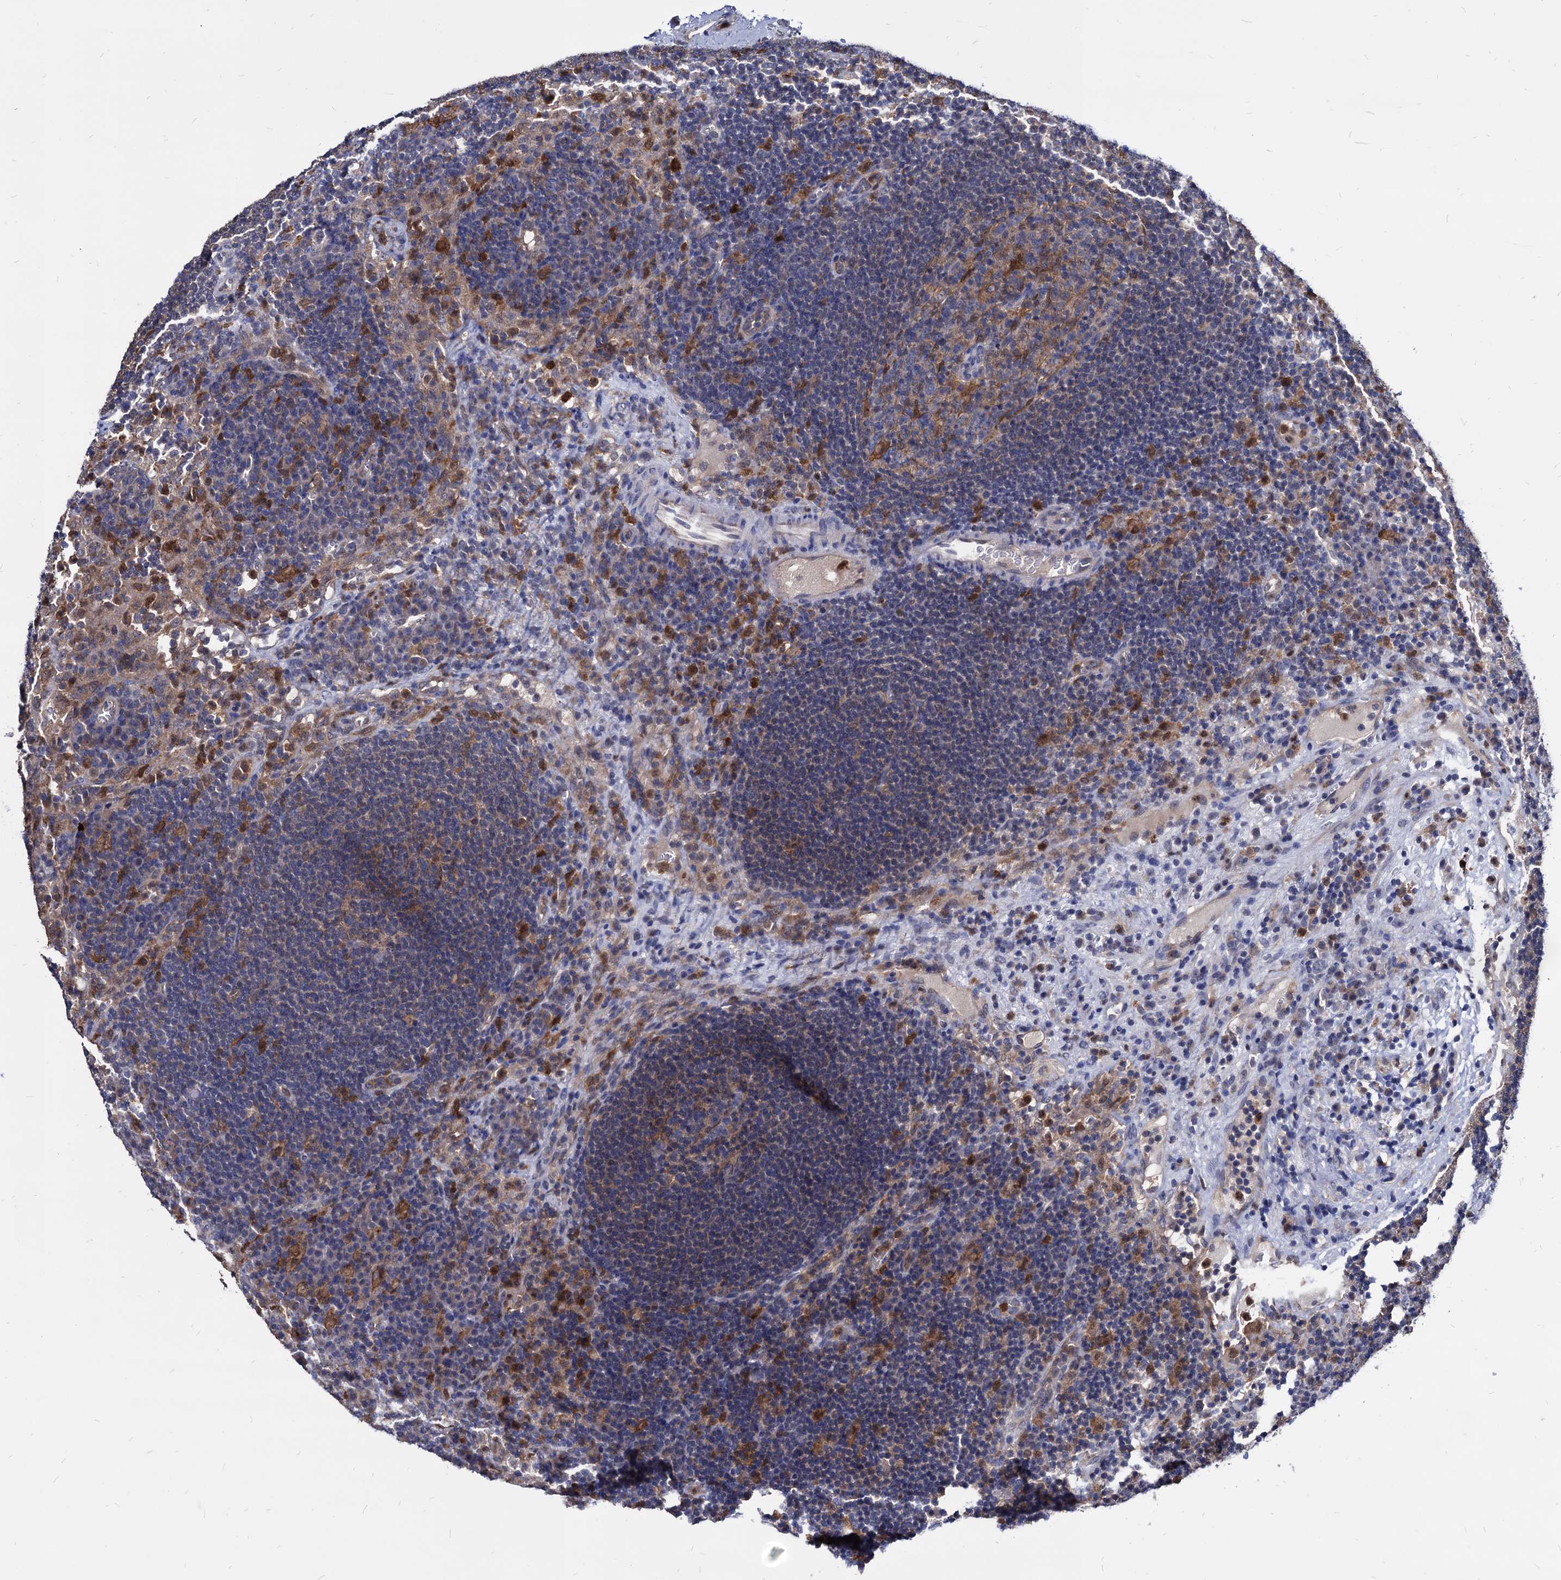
{"staining": {"intensity": "weak", "quantity": "<25%", "location": "cytoplasmic/membranous"}, "tissue": "lymph node", "cell_type": "Germinal center cells", "image_type": "normal", "snomed": [{"axis": "morphology", "description": "Normal tissue, NOS"}, {"axis": "topography", "description": "Lymph node"}], "caption": "IHC micrograph of unremarkable lymph node: lymph node stained with DAB (3,3'-diaminobenzidine) exhibits no significant protein expression in germinal center cells.", "gene": "CPPED1", "patient": {"sex": "female", "age": 70}}